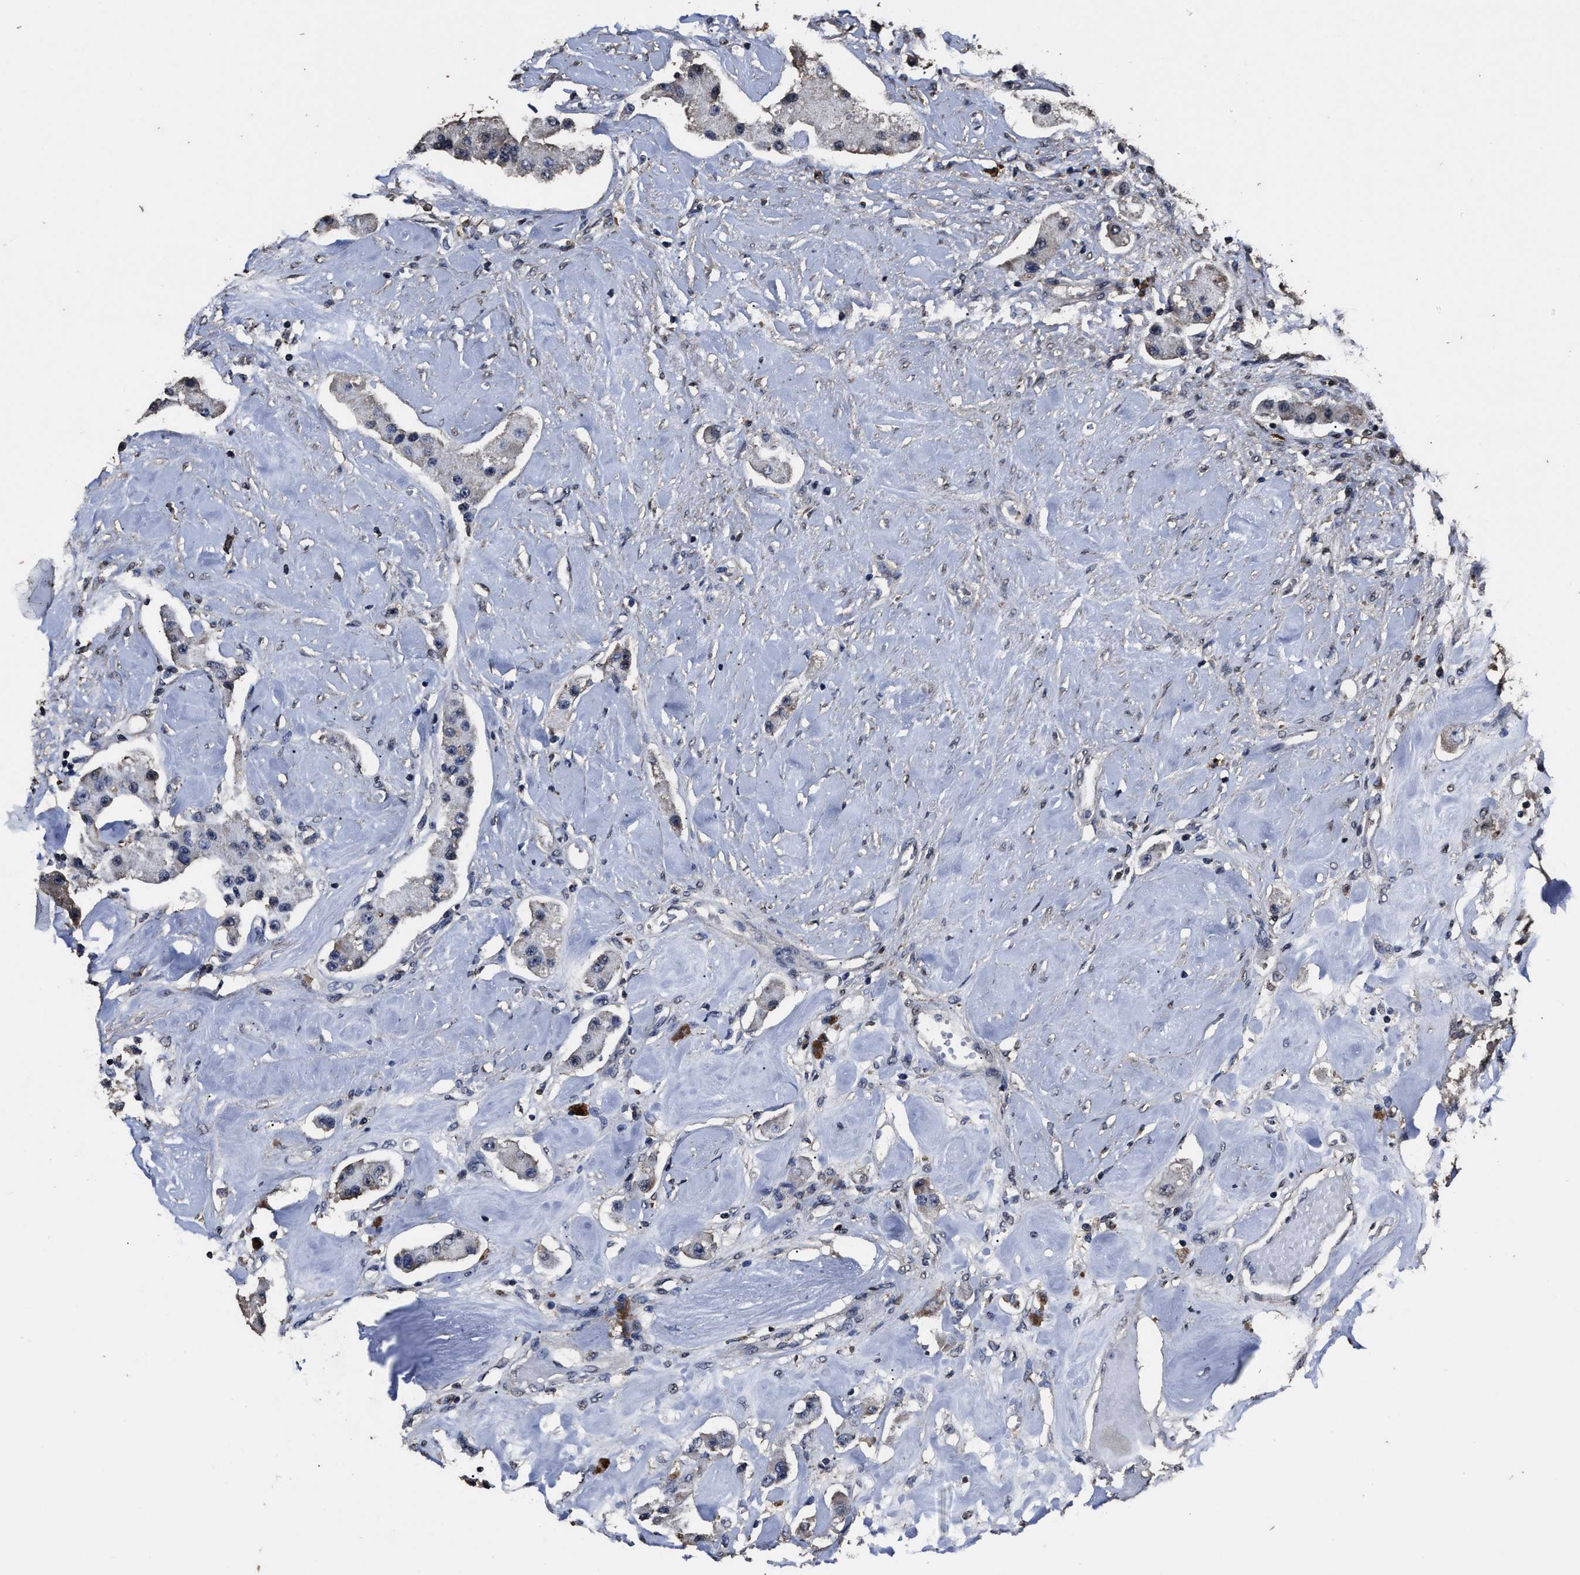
{"staining": {"intensity": "negative", "quantity": "none", "location": "none"}, "tissue": "carcinoid", "cell_type": "Tumor cells", "image_type": "cancer", "snomed": [{"axis": "morphology", "description": "Carcinoid, malignant, NOS"}, {"axis": "topography", "description": "Pancreas"}], "caption": "Carcinoid stained for a protein using immunohistochemistry (IHC) demonstrates no positivity tumor cells.", "gene": "RSBN1L", "patient": {"sex": "male", "age": 41}}